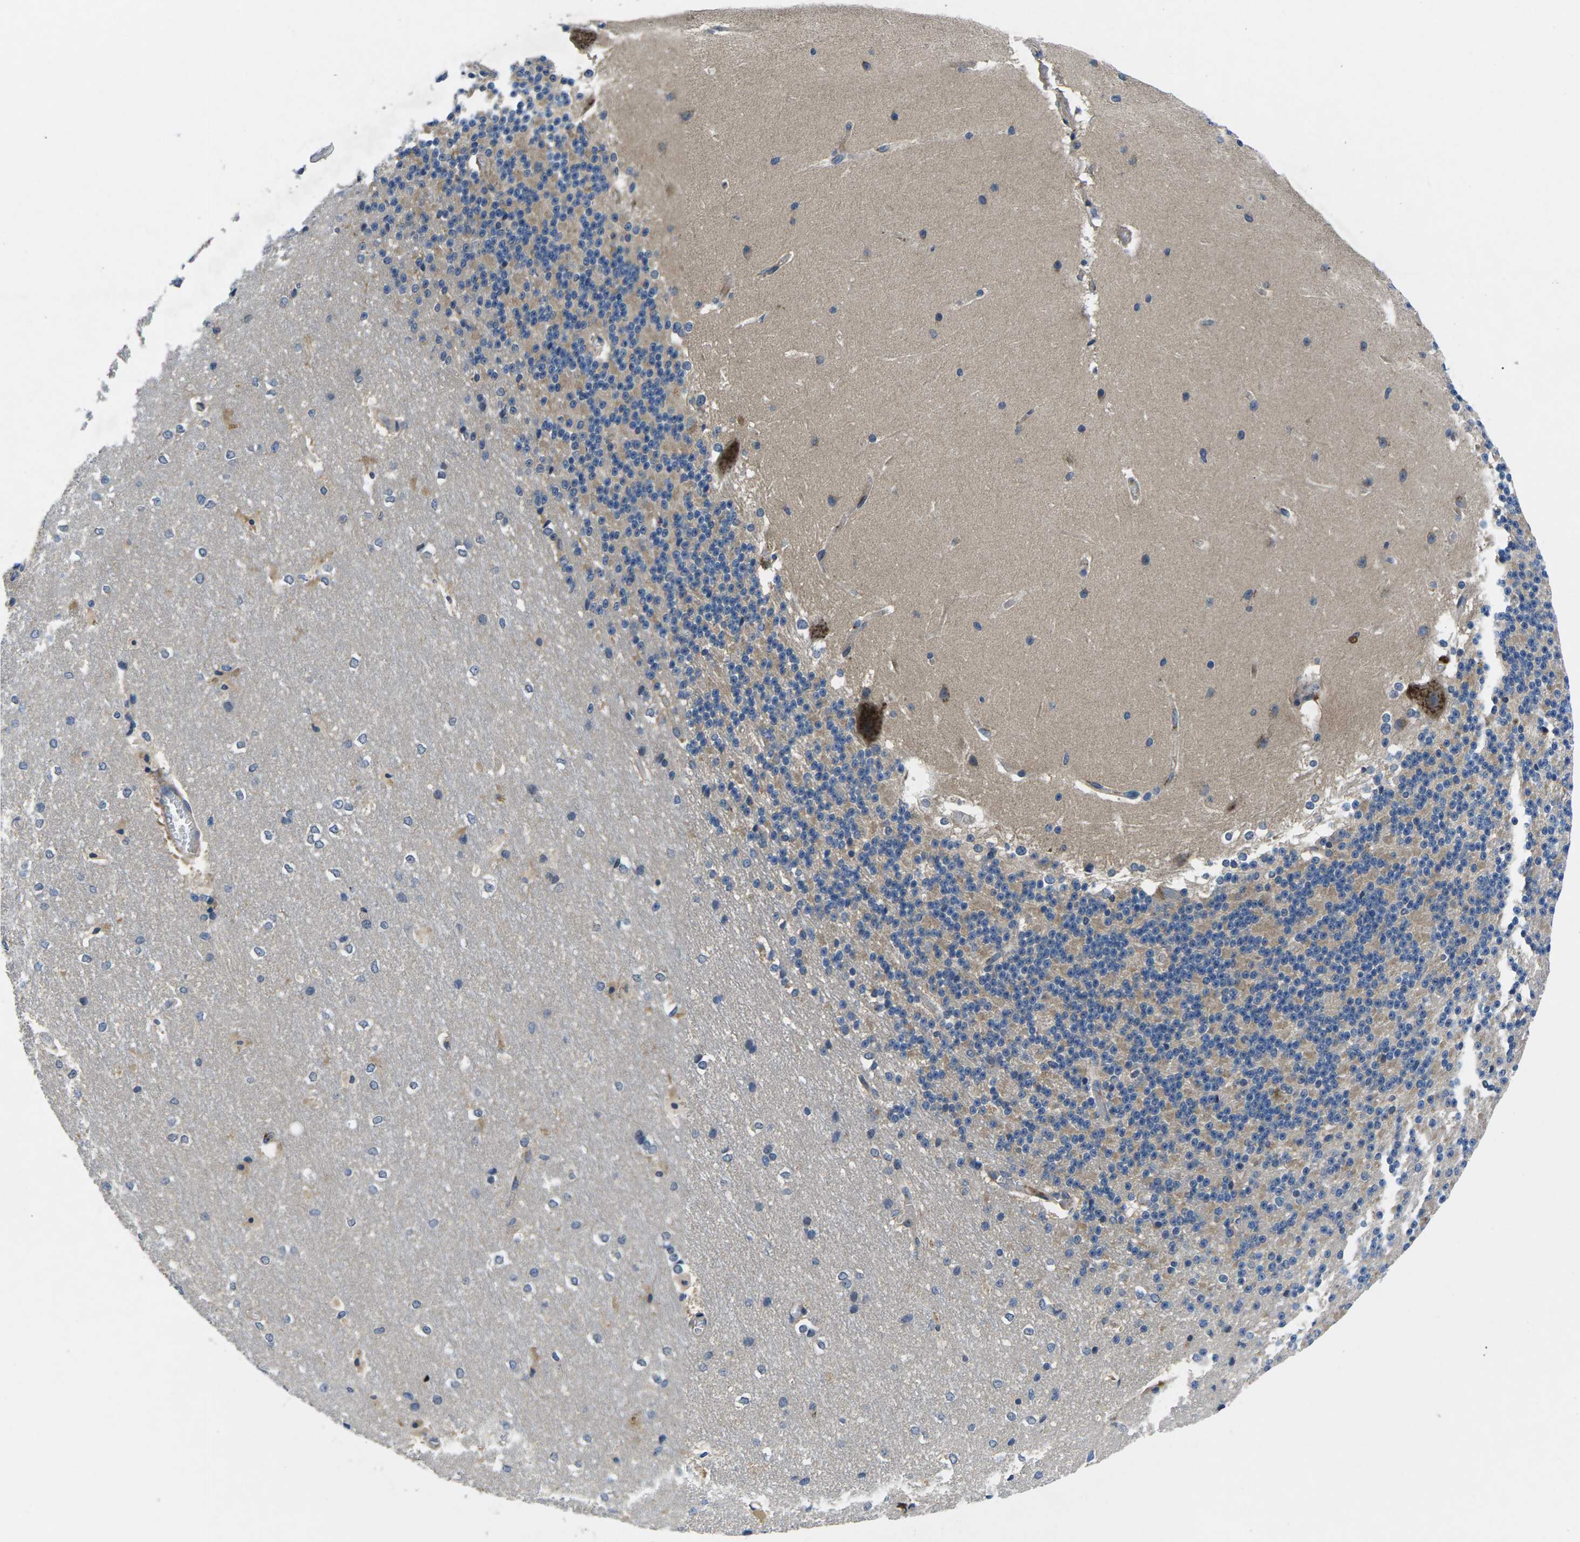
{"staining": {"intensity": "weak", "quantity": "25%-75%", "location": "cytoplasmic/membranous"}, "tissue": "cerebellum", "cell_type": "Cells in granular layer", "image_type": "normal", "snomed": [{"axis": "morphology", "description": "Normal tissue, NOS"}, {"axis": "topography", "description": "Cerebellum"}], "caption": "This is a histology image of immunohistochemistry staining of unremarkable cerebellum, which shows weak positivity in the cytoplasmic/membranous of cells in granular layer.", "gene": "PLCE1", "patient": {"sex": "female", "age": 19}}